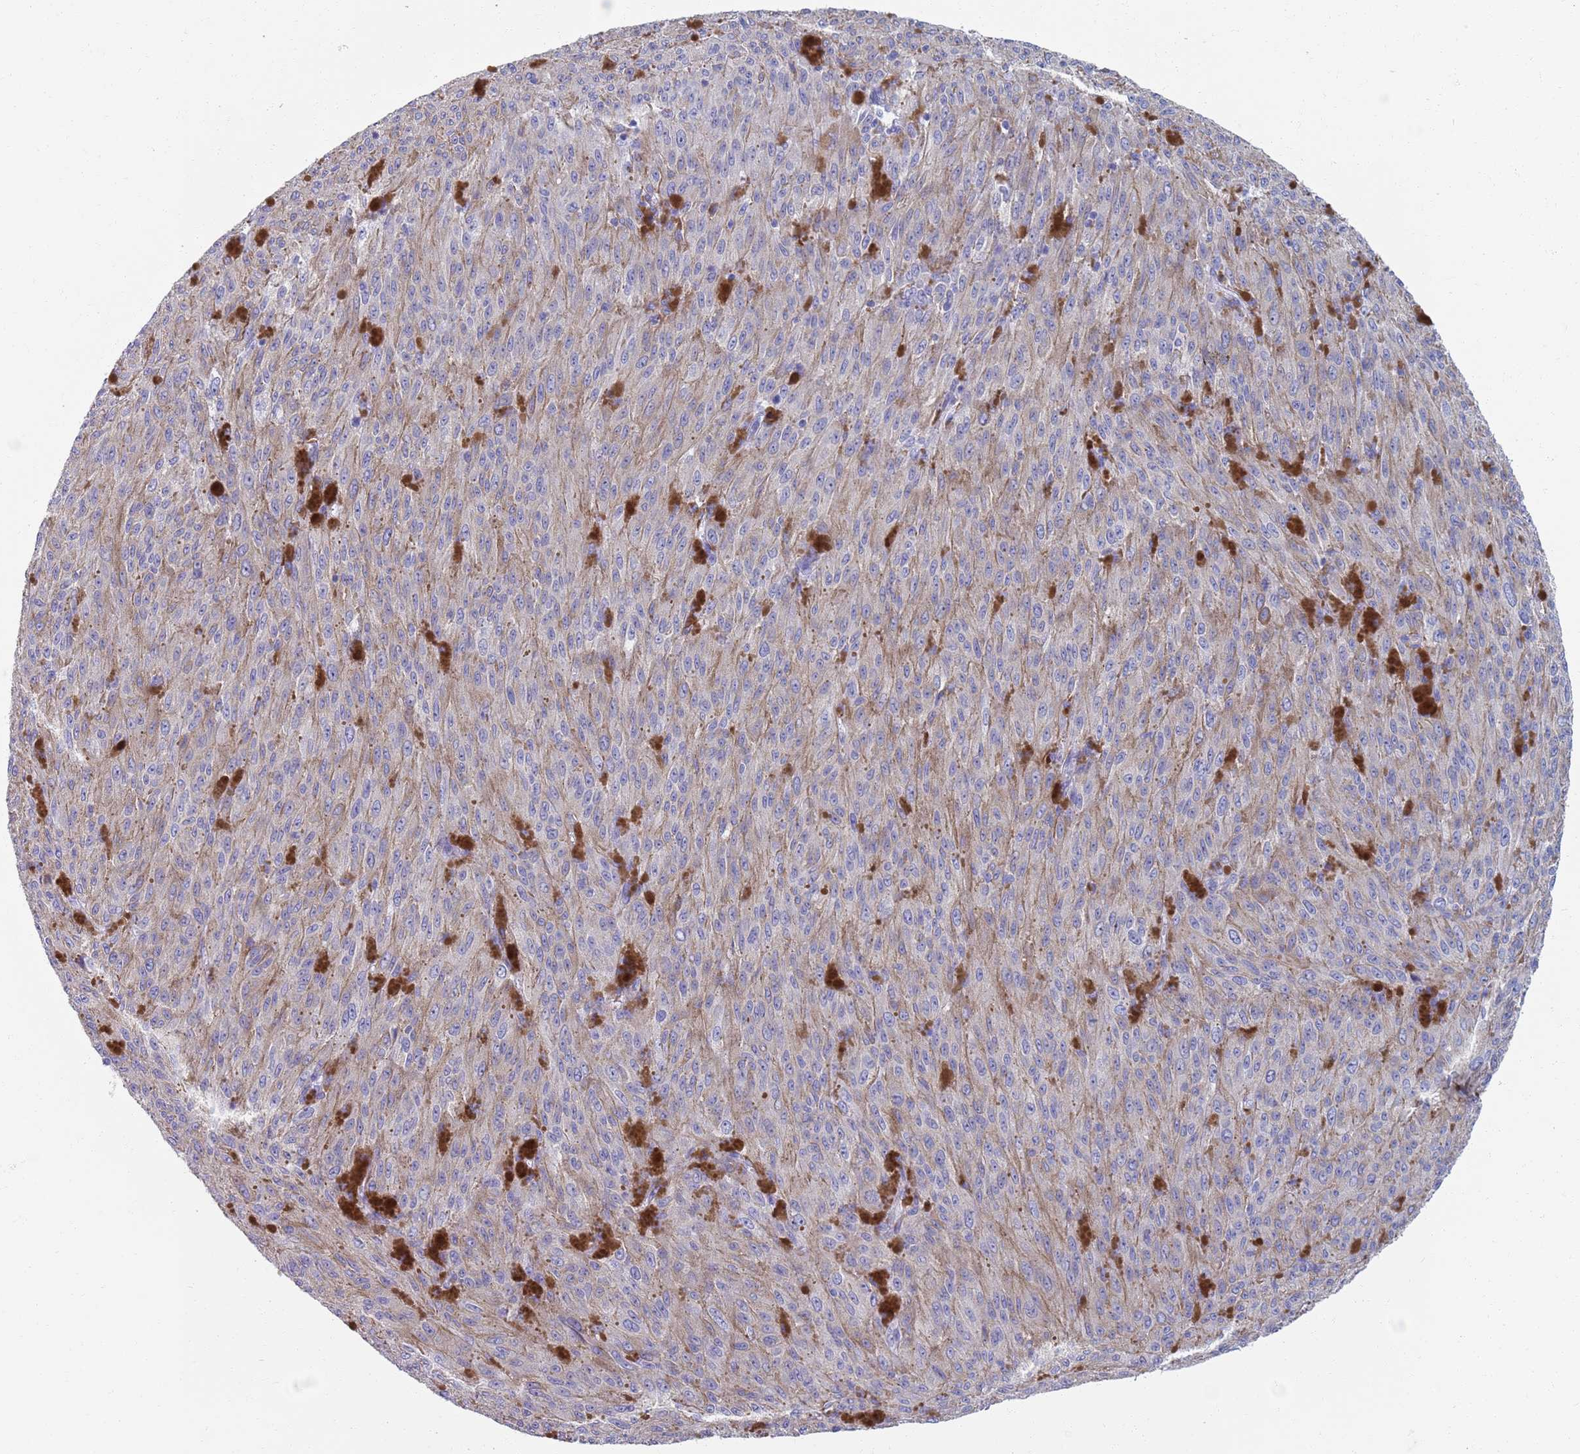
{"staining": {"intensity": "negative", "quantity": "none", "location": "none"}, "tissue": "melanoma", "cell_type": "Tumor cells", "image_type": "cancer", "snomed": [{"axis": "morphology", "description": "Malignant melanoma, NOS"}, {"axis": "topography", "description": "Skin"}], "caption": "Tumor cells are negative for protein expression in human malignant melanoma.", "gene": "PLOD1", "patient": {"sex": "female", "age": 52}}